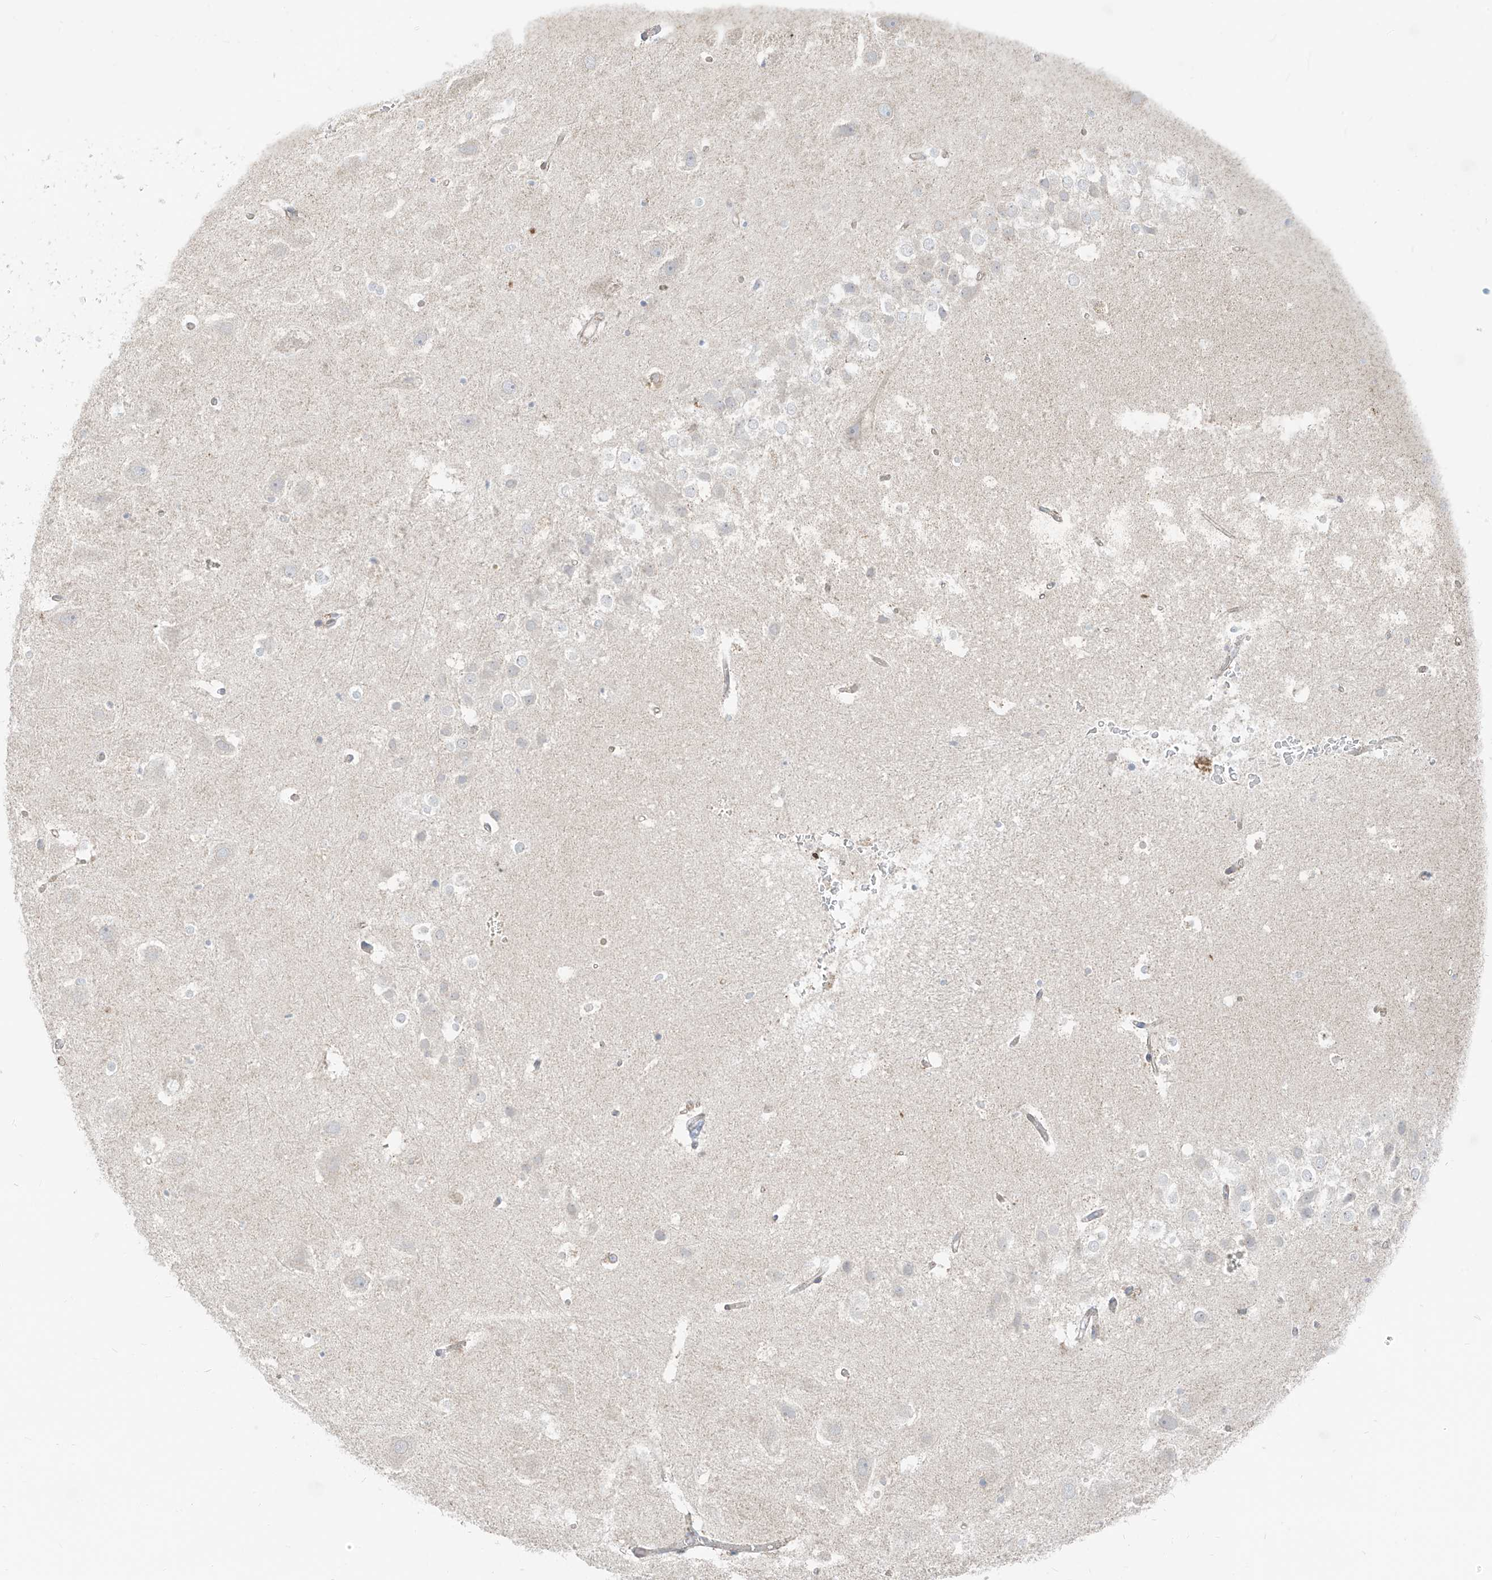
{"staining": {"intensity": "negative", "quantity": "none", "location": "none"}, "tissue": "hippocampus", "cell_type": "Glial cells", "image_type": "normal", "snomed": [{"axis": "morphology", "description": "Normal tissue, NOS"}, {"axis": "topography", "description": "Hippocampus"}], "caption": "Immunohistochemistry (IHC) micrograph of normal hippocampus stained for a protein (brown), which reveals no staining in glial cells.", "gene": "ETHE1", "patient": {"sex": "female", "age": 52}}